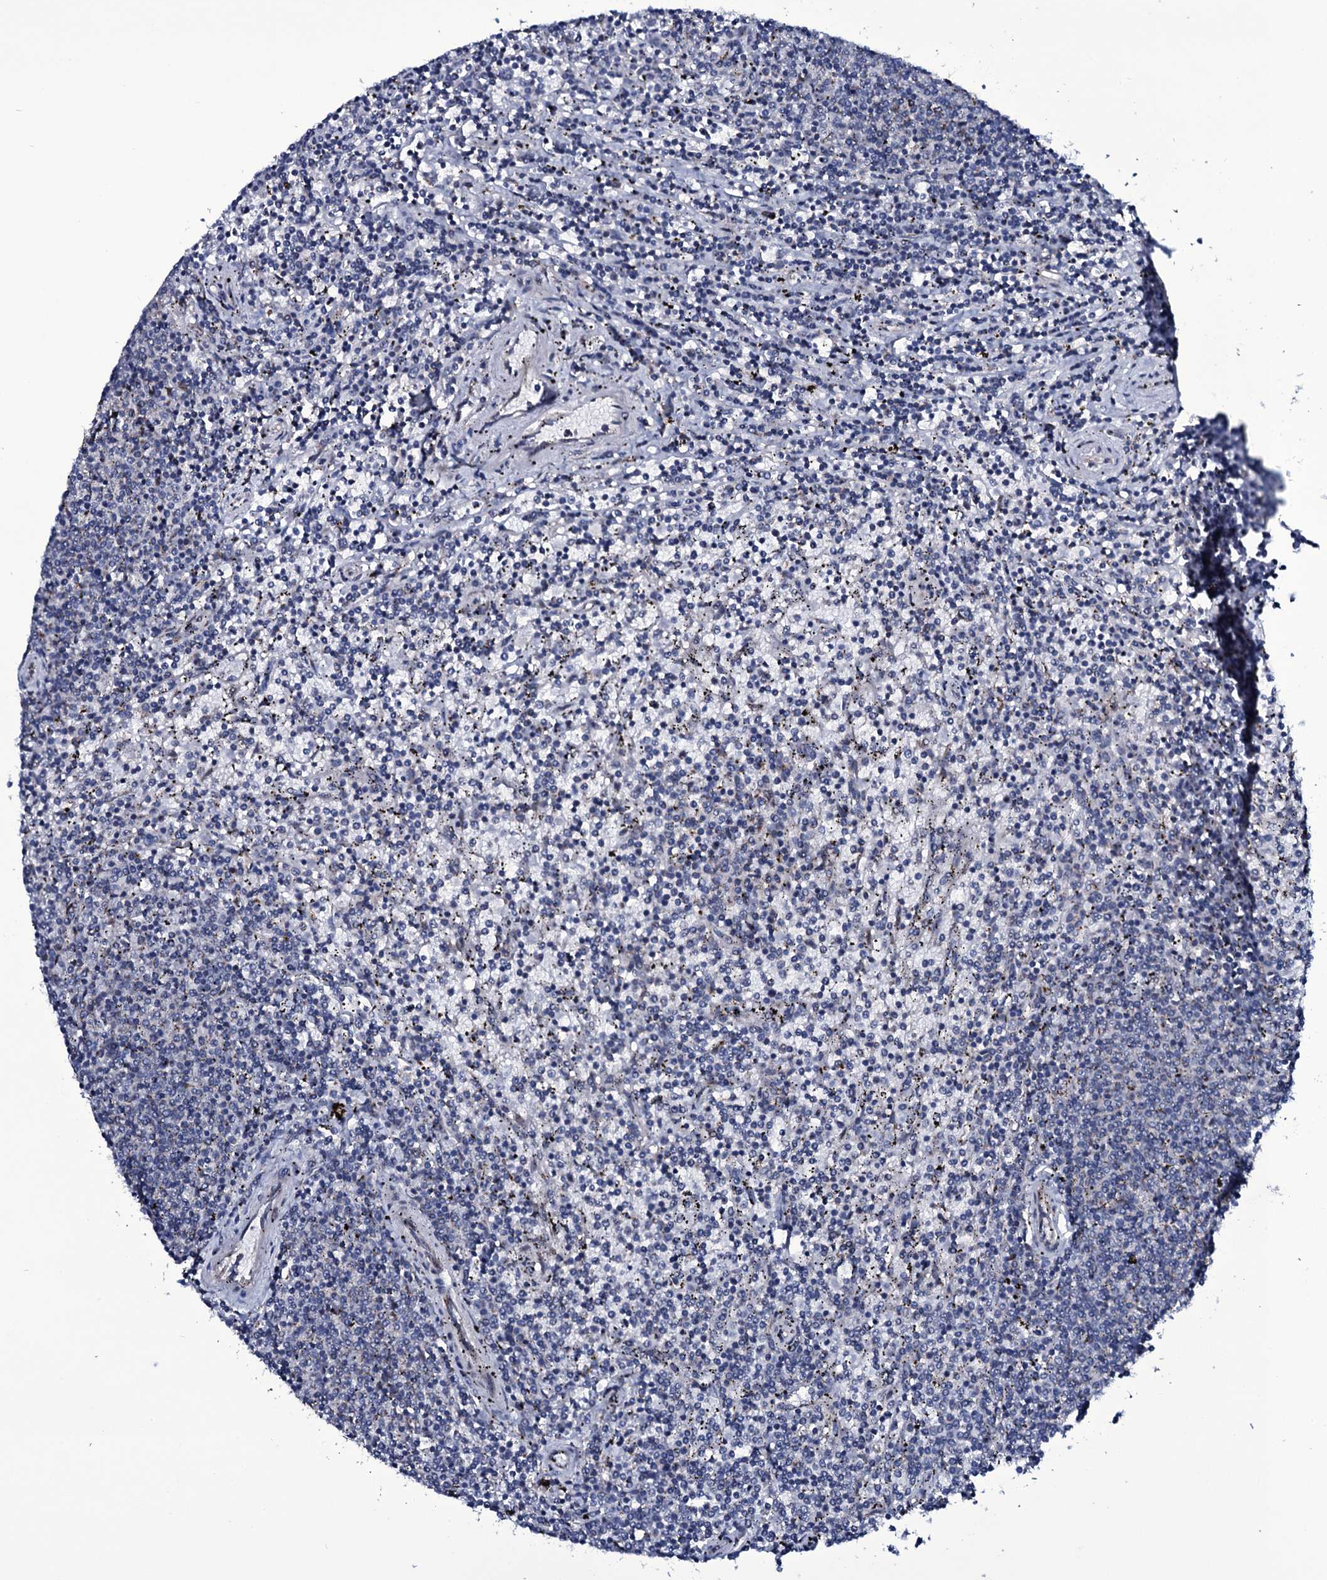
{"staining": {"intensity": "negative", "quantity": "none", "location": "none"}, "tissue": "lymphoma", "cell_type": "Tumor cells", "image_type": "cancer", "snomed": [{"axis": "morphology", "description": "Malignant lymphoma, non-Hodgkin's type, Low grade"}, {"axis": "topography", "description": "Spleen"}], "caption": "High power microscopy photomicrograph of an immunohistochemistry (IHC) micrograph of lymphoma, revealing no significant positivity in tumor cells. (Stains: DAB (3,3'-diaminobenzidine) IHC with hematoxylin counter stain, Microscopy: brightfield microscopy at high magnification).", "gene": "WIPF3", "patient": {"sex": "female", "age": 50}}